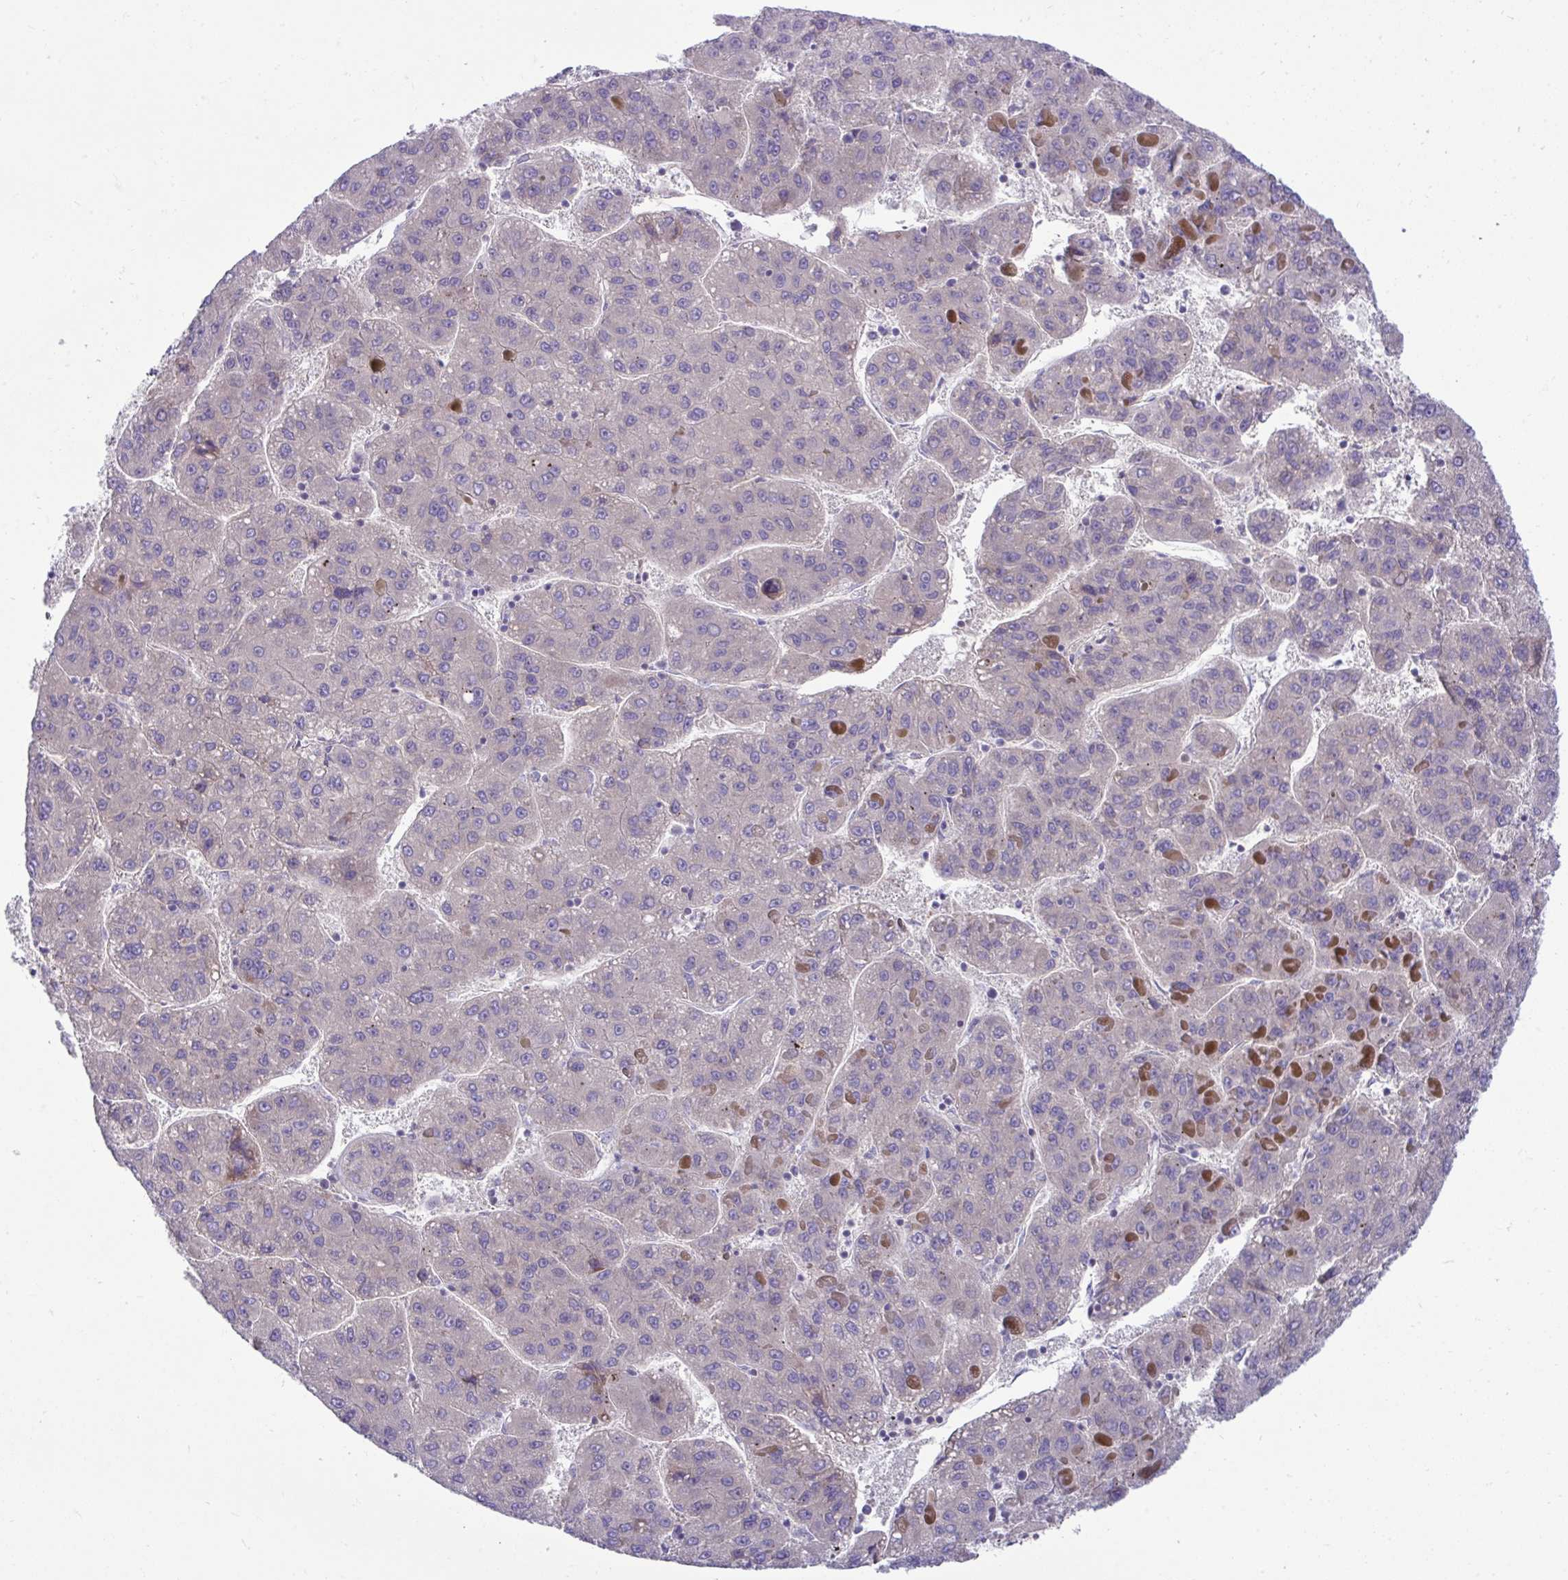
{"staining": {"intensity": "negative", "quantity": "none", "location": "none"}, "tissue": "liver cancer", "cell_type": "Tumor cells", "image_type": "cancer", "snomed": [{"axis": "morphology", "description": "Carcinoma, Hepatocellular, NOS"}, {"axis": "topography", "description": "Liver"}], "caption": "Immunohistochemistry photomicrograph of hepatocellular carcinoma (liver) stained for a protein (brown), which demonstrates no expression in tumor cells.", "gene": "PIGZ", "patient": {"sex": "female", "age": 82}}